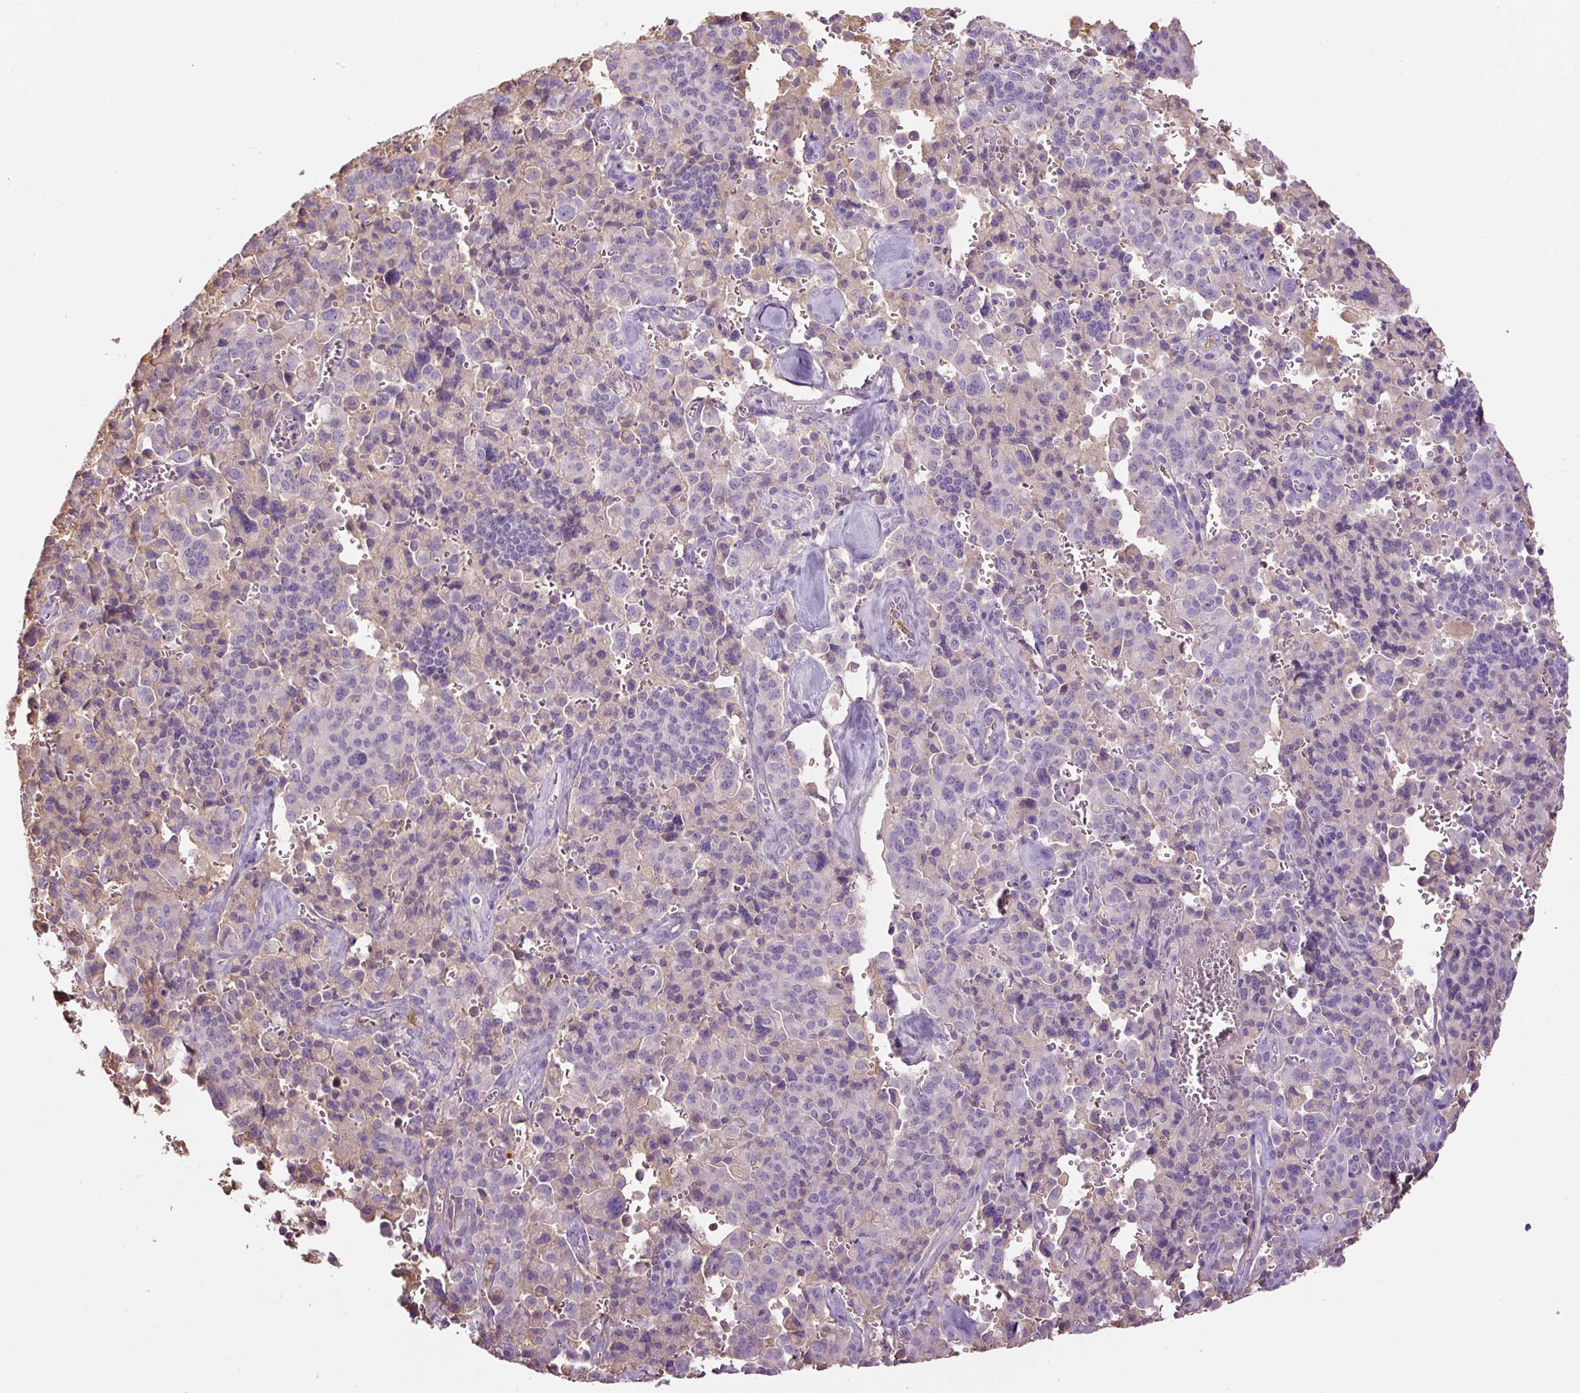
{"staining": {"intensity": "weak", "quantity": "25%-75%", "location": "cytoplasmic/membranous"}, "tissue": "pancreatic cancer", "cell_type": "Tumor cells", "image_type": "cancer", "snomed": [{"axis": "morphology", "description": "Adenocarcinoma, NOS"}, {"axis": "topography", "description": "Pancreas"}], "caption": "Weak cytoplasmic/membranous expression is appreciated in about 25%-75% of tumor cells in pancreatic cancer (adenocarcinoma).", "gene": "APOA1", "patient": {"sex": "male", "age": 65}}